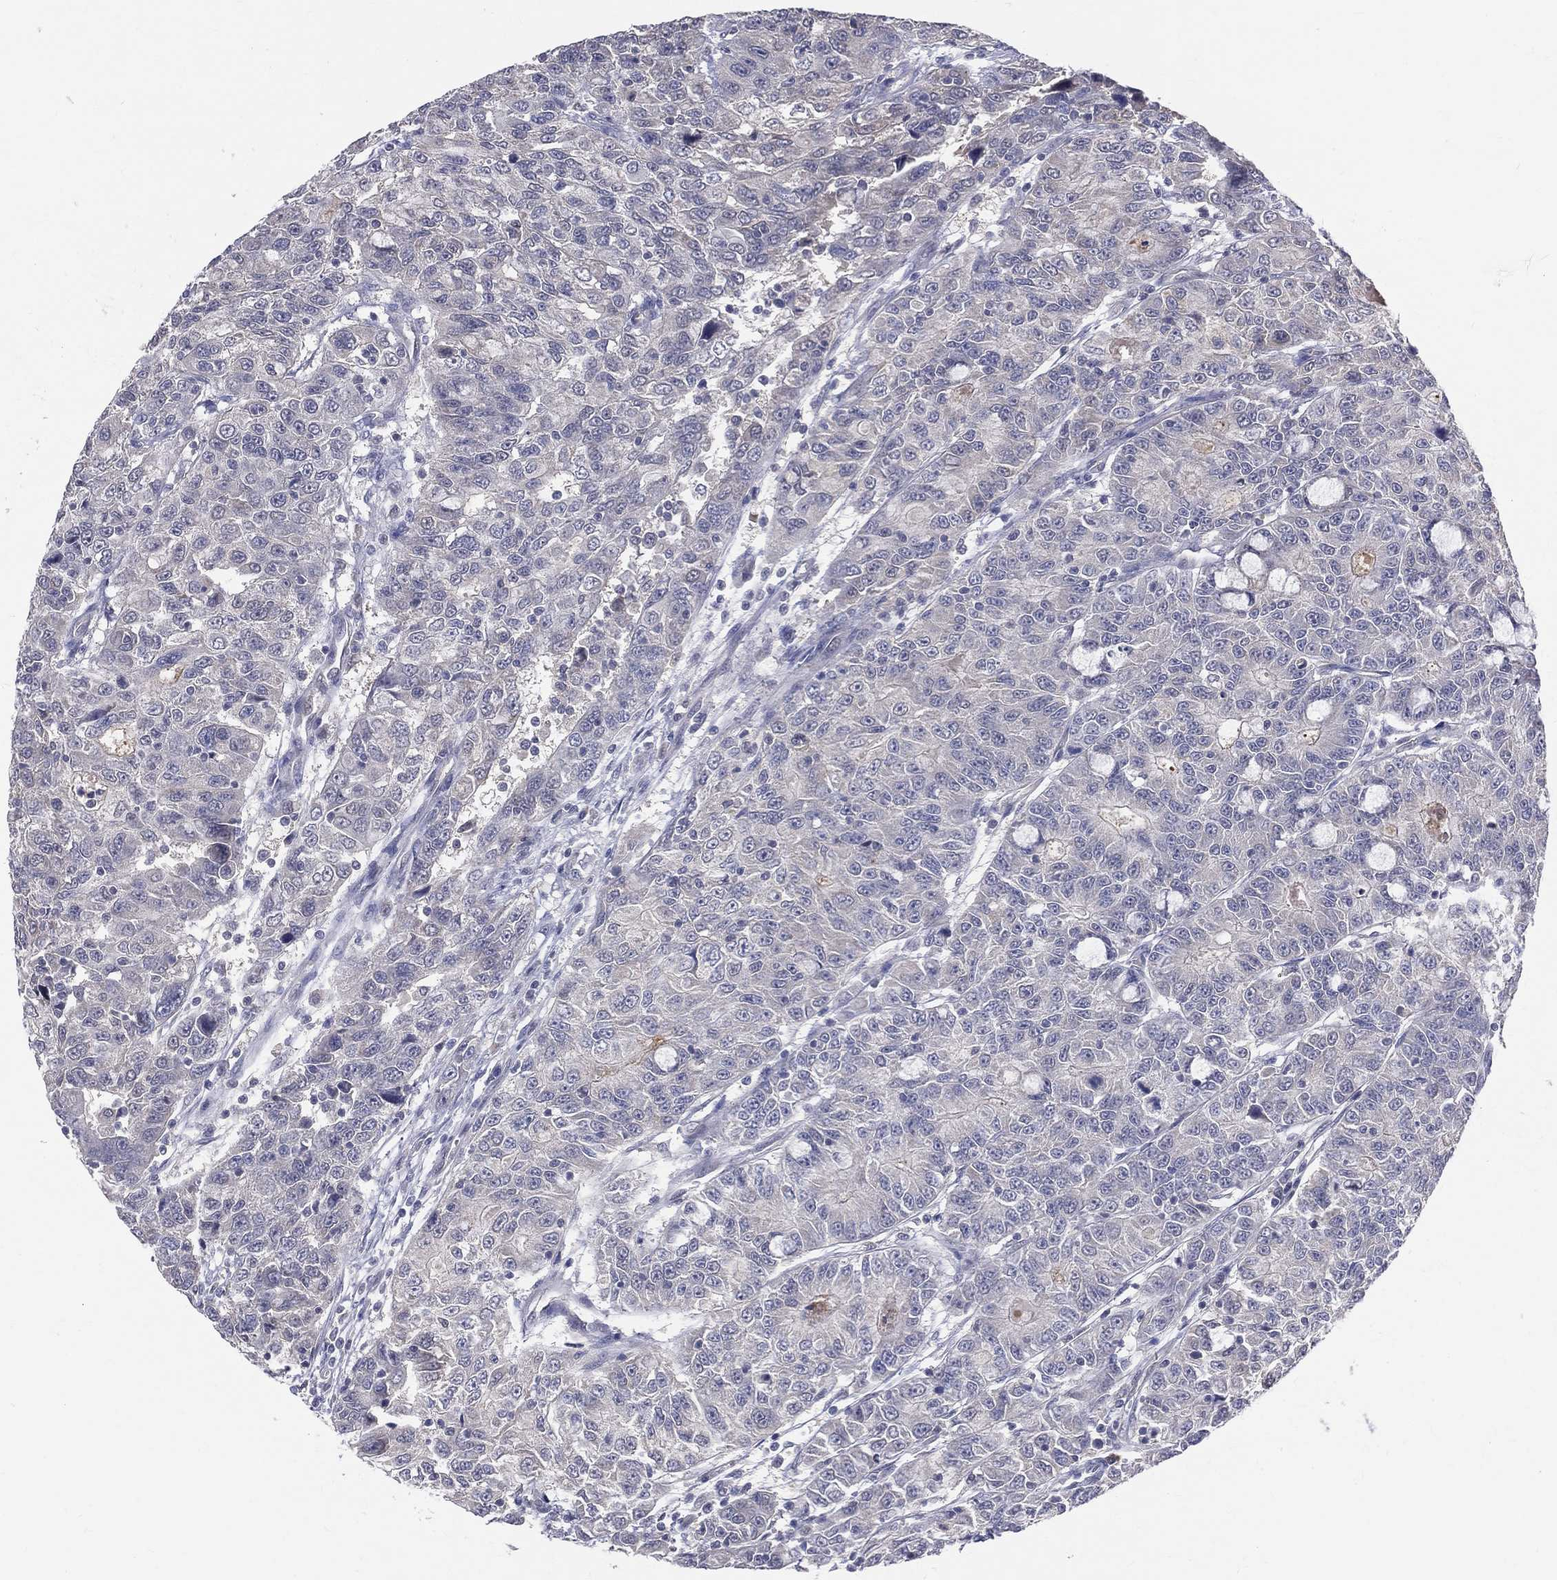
{"staining": {"intensity": "negative", "quantity": "none", "location": "none"}, "tissue": "urothelial cancer", "cell_type": "Tumor cells", "image_type": "cancer", "snomed": [{"axis": "morphology", "description": "Urothelial carcinoma, NOS"}, {"axis": "morphology", "description": "Urothelial carcinoma, High grade"}, {"axis": "topography", "description": "Urinary bladder"}], "caption": "Human urothelial cancer stained for a protein using immunohistochemistry (IHC) demonstrates no expression in tumor cells.", "gene": "DLG4", "patient": {"sex": "female", "age": 73}}